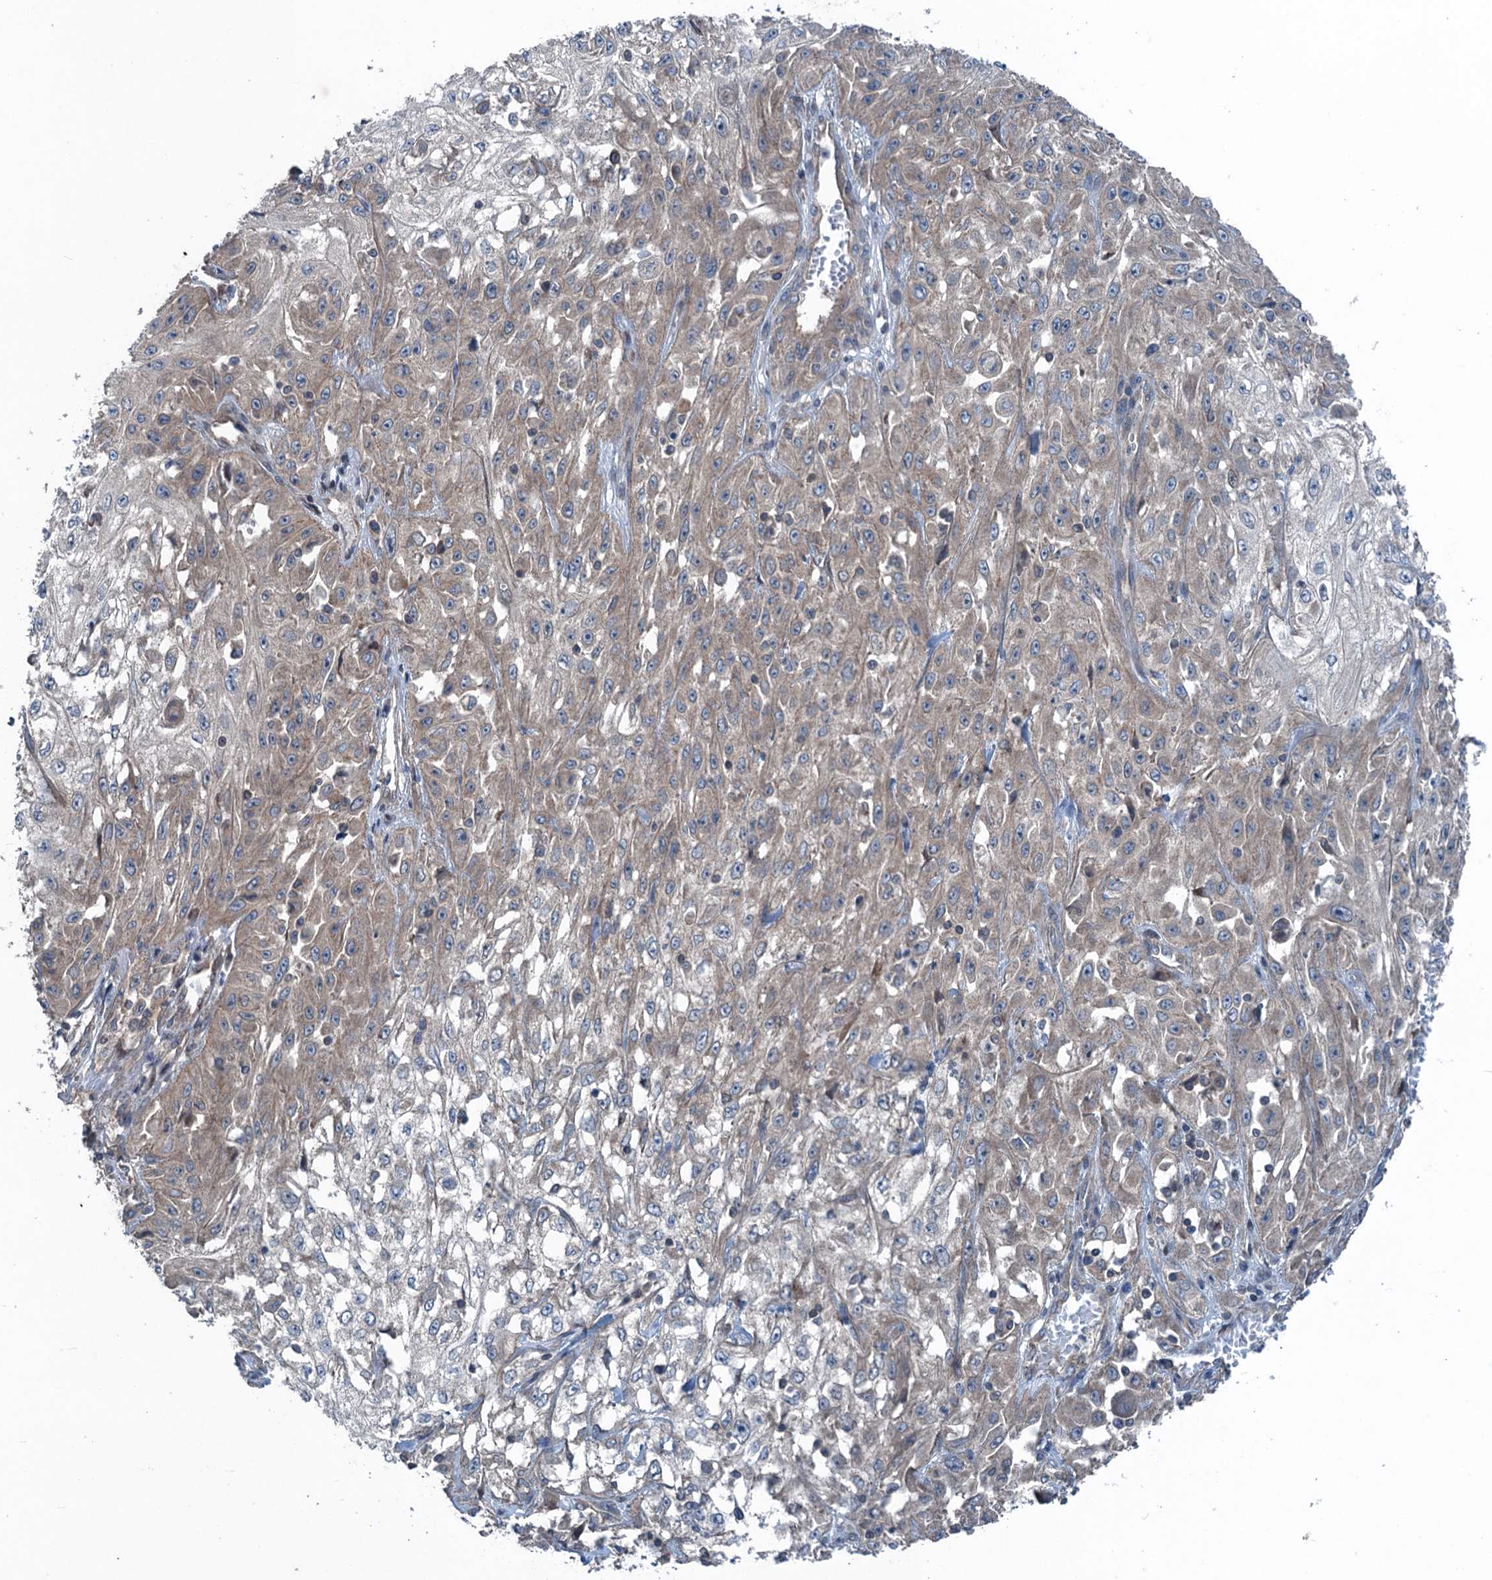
{"staining": {"intensity": "weak", "quantity": "<25%", "location": "cytoplasmic/membranous"}, "tissue": "skin cancer", "cell_type": "Tumor cells", "image_type": "cancer", "snomed": [{"axis": "morphology", "description": "Squamous cell carcinoma, NOS"}, {"axis": "morphology", "description": "Squamous cell carcinoma, metastatic, NOS"}, {"axis": "topography", "description": "Skin"}, {"axis": "topography", "description": "Lymph node"}], "caption": "A high-resolution image shows immunohistochemistry (IHC) staining of skin metastatic squamous cell carcinoma, which reveals no significant expression in tumor cells. (Stains: DAB immunohistochemistry with hematoxylin counter stain, Microscopy: brightfield microscopy at high magnification).", "gene": "TRAPPC8", "patient": {"sex": "male", "age": 75}}